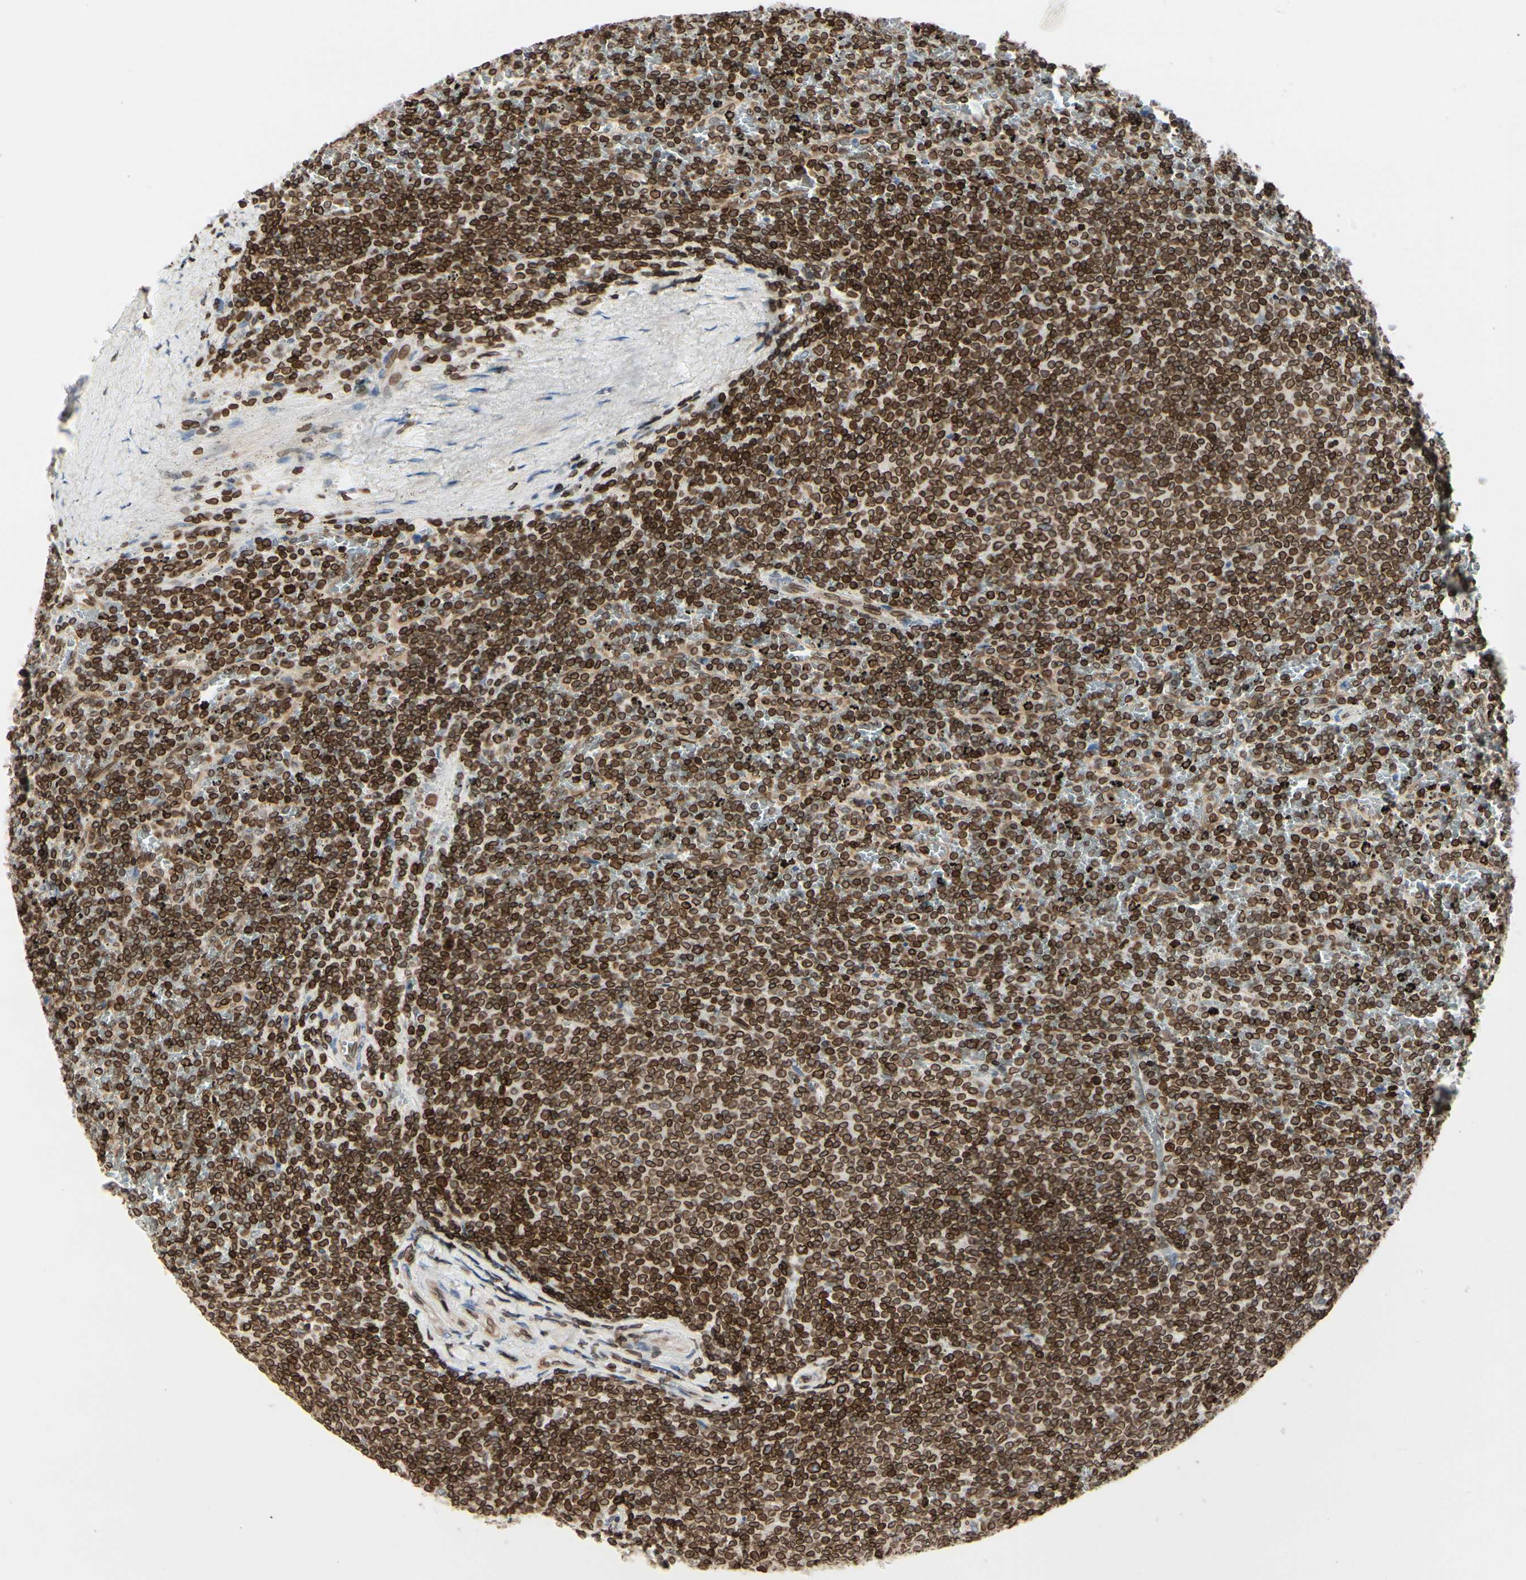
{"staining": {"intensity": "strong", "quantity": ">75%", "location": "cytoplasmic/membranous,nuclear"}, "tissue": "lymphoma", "cell_type": "Tumor cells", "image_type": "cancer", "snomed": [{"axis": "morphology", "description": "Malignant lymphoma, non-Hodgkin's type, Low grade"}, {"axis": "topography", "description": "Spleen"}], "caption": "Immunohistochemistry (DAB (3,3'-diaminobenzidine)) staining of human lymphoma exhibits strong cytoplasmic/membranous and nuclear protein positivity in approximately >75% of tumor cells.", "gene": "TMPO", "patient": {"sex": "female", "age": 77}}